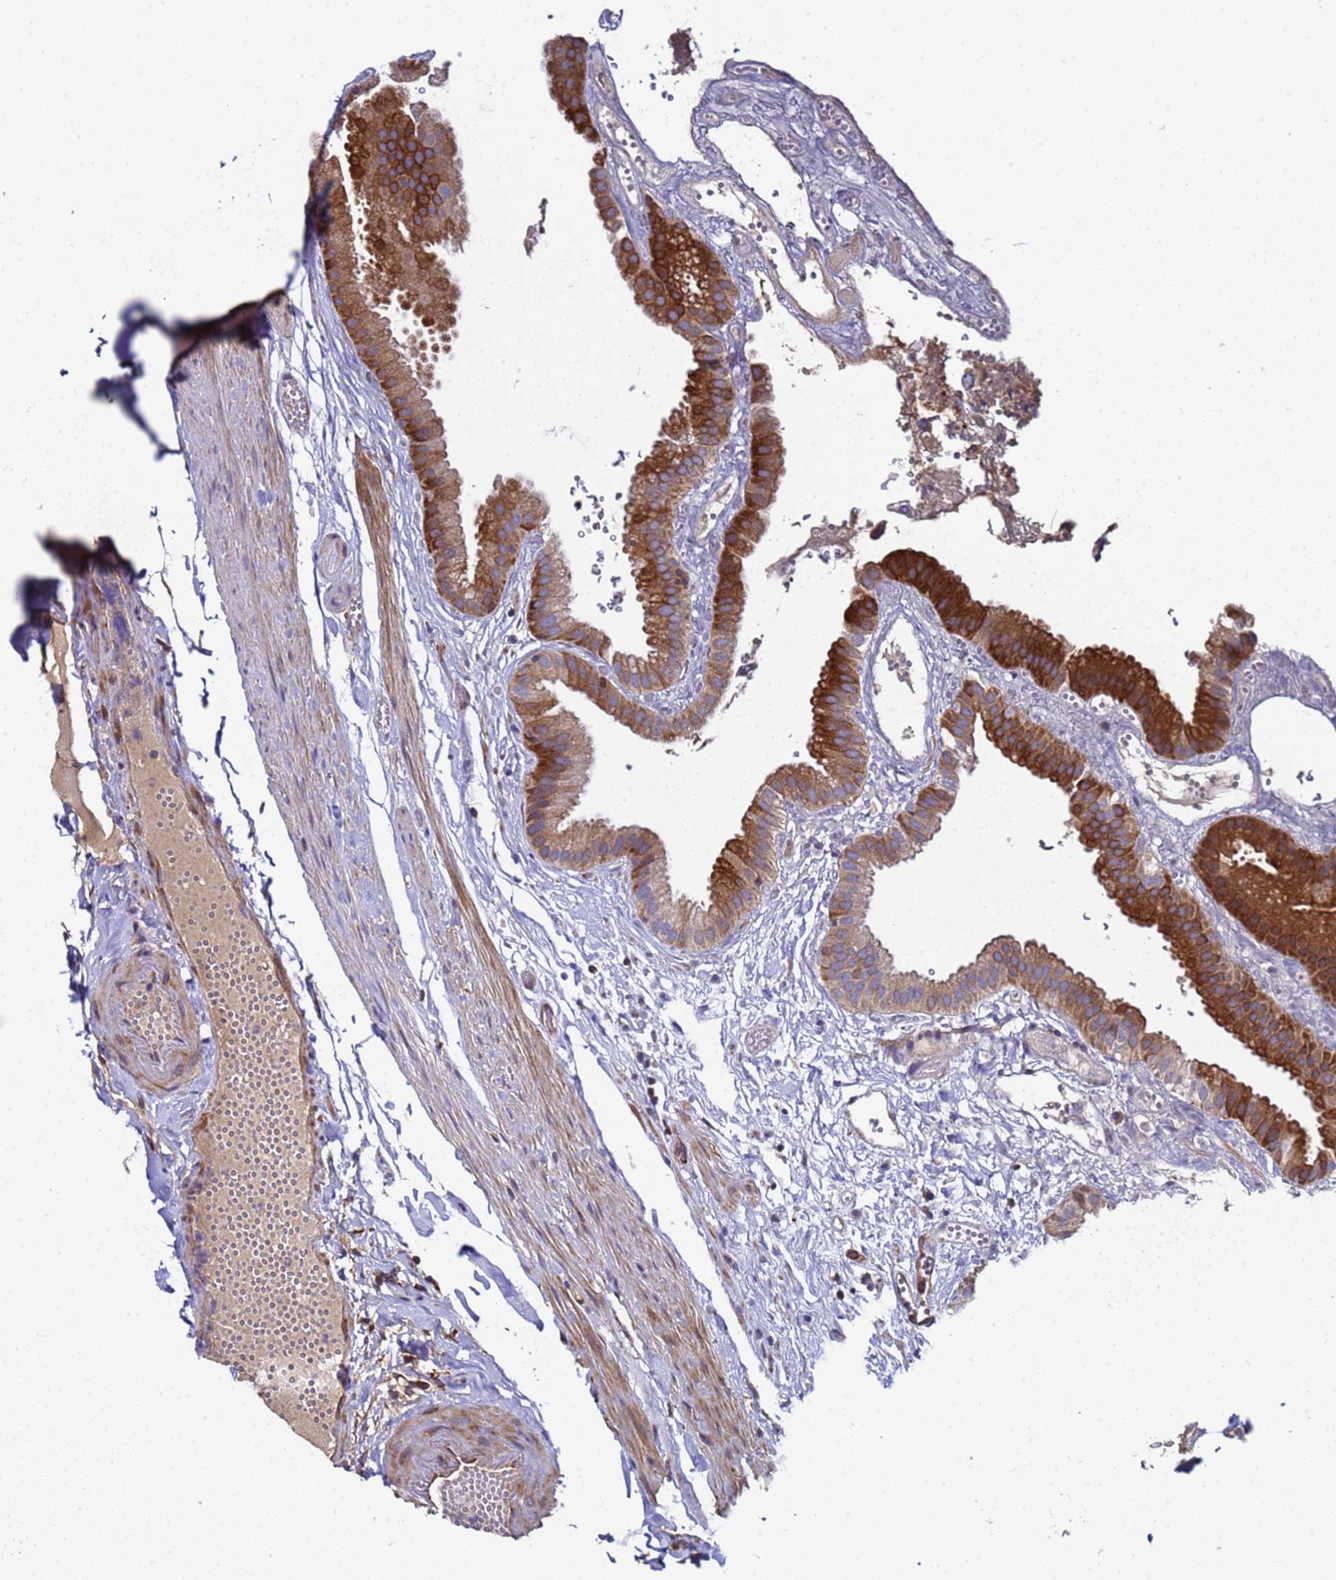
{"staining": {"intensity": "strong", "quantity": ">75%", "location": "cytoplasmic/membranous"}, "tissue": "gallbladder", "cell_type": "Glandular cells", "image_type": "normal", "snomed": [{"axis": "morphology", "description": "Normal tissue, NOS"}, {"axis": "topography", "description": "Gallbladder"}], "caption": "Immunohistochemistry (IHC) of benign gallbladder demonstrates high levels of strong cytoplasmic/membranous expression in about >75% of glandular cells.", "gene": "MOCS1", "patient": {"sex": "female", "age": 61}}